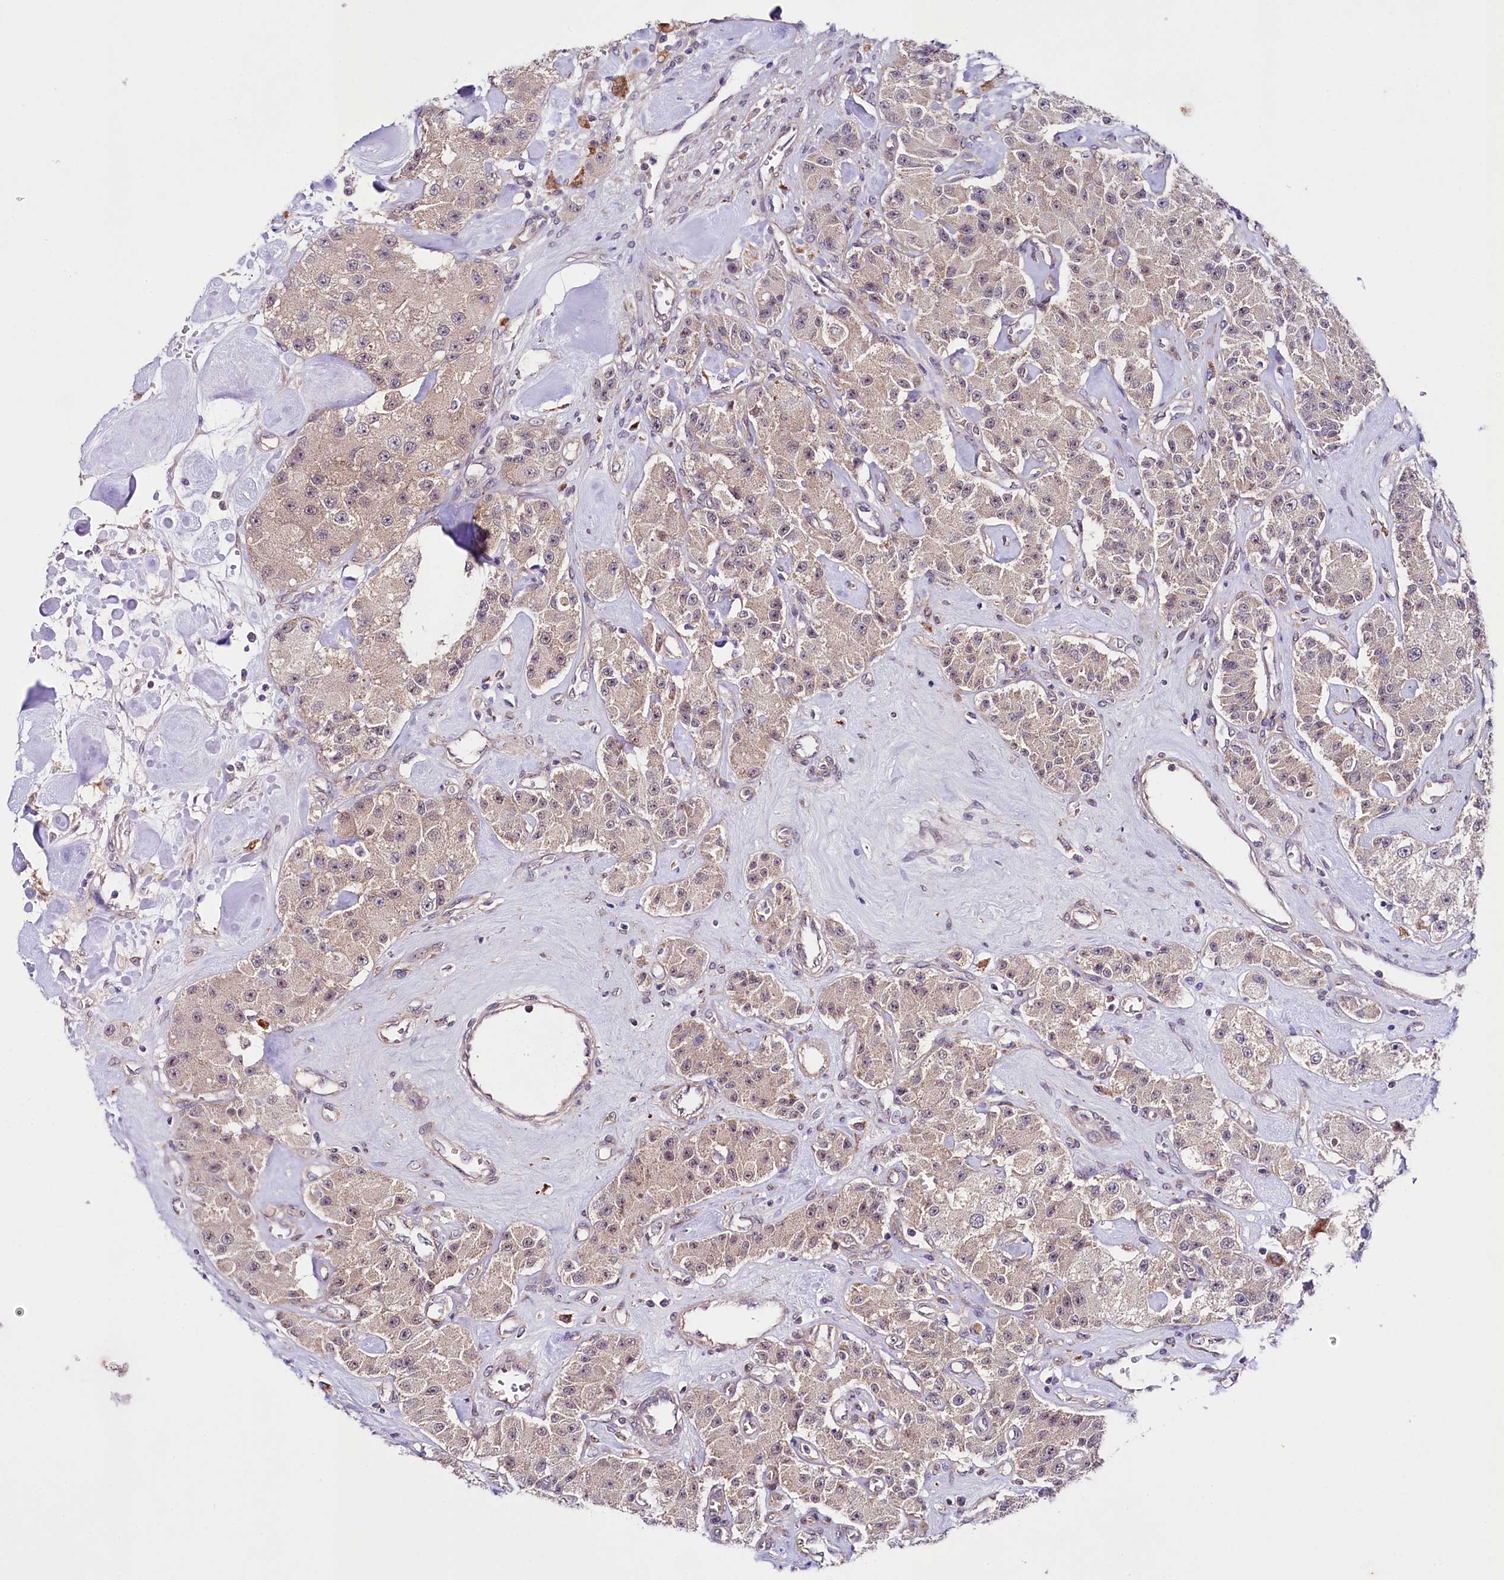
{"staining": {"intensity": "weak", "quantity": "25%-75%", "location": "cytoplasmic/membranous,nuclear"}, "tissue": "carcinoid", "cell_type": "Tumor cells", "image_type": "cancer", "snomed": [{"axis": "morphology", "description": "Carcinoid, malignant, NOS"}, {"axis": "topography", "description": "Pancreas"}], "caption": "Protein staining demonstrates weak cytoplasmic/membranous and nuclear expression in about 25%-75% of tumor cells in carcinoid (malignant). The staining was performed using DAB, with brown indicating positive protein expression. Nuclei are stained blue with hematoxylin.", "gene": "PHLDB1", "patient": {"sex": "male", "age": 41}}